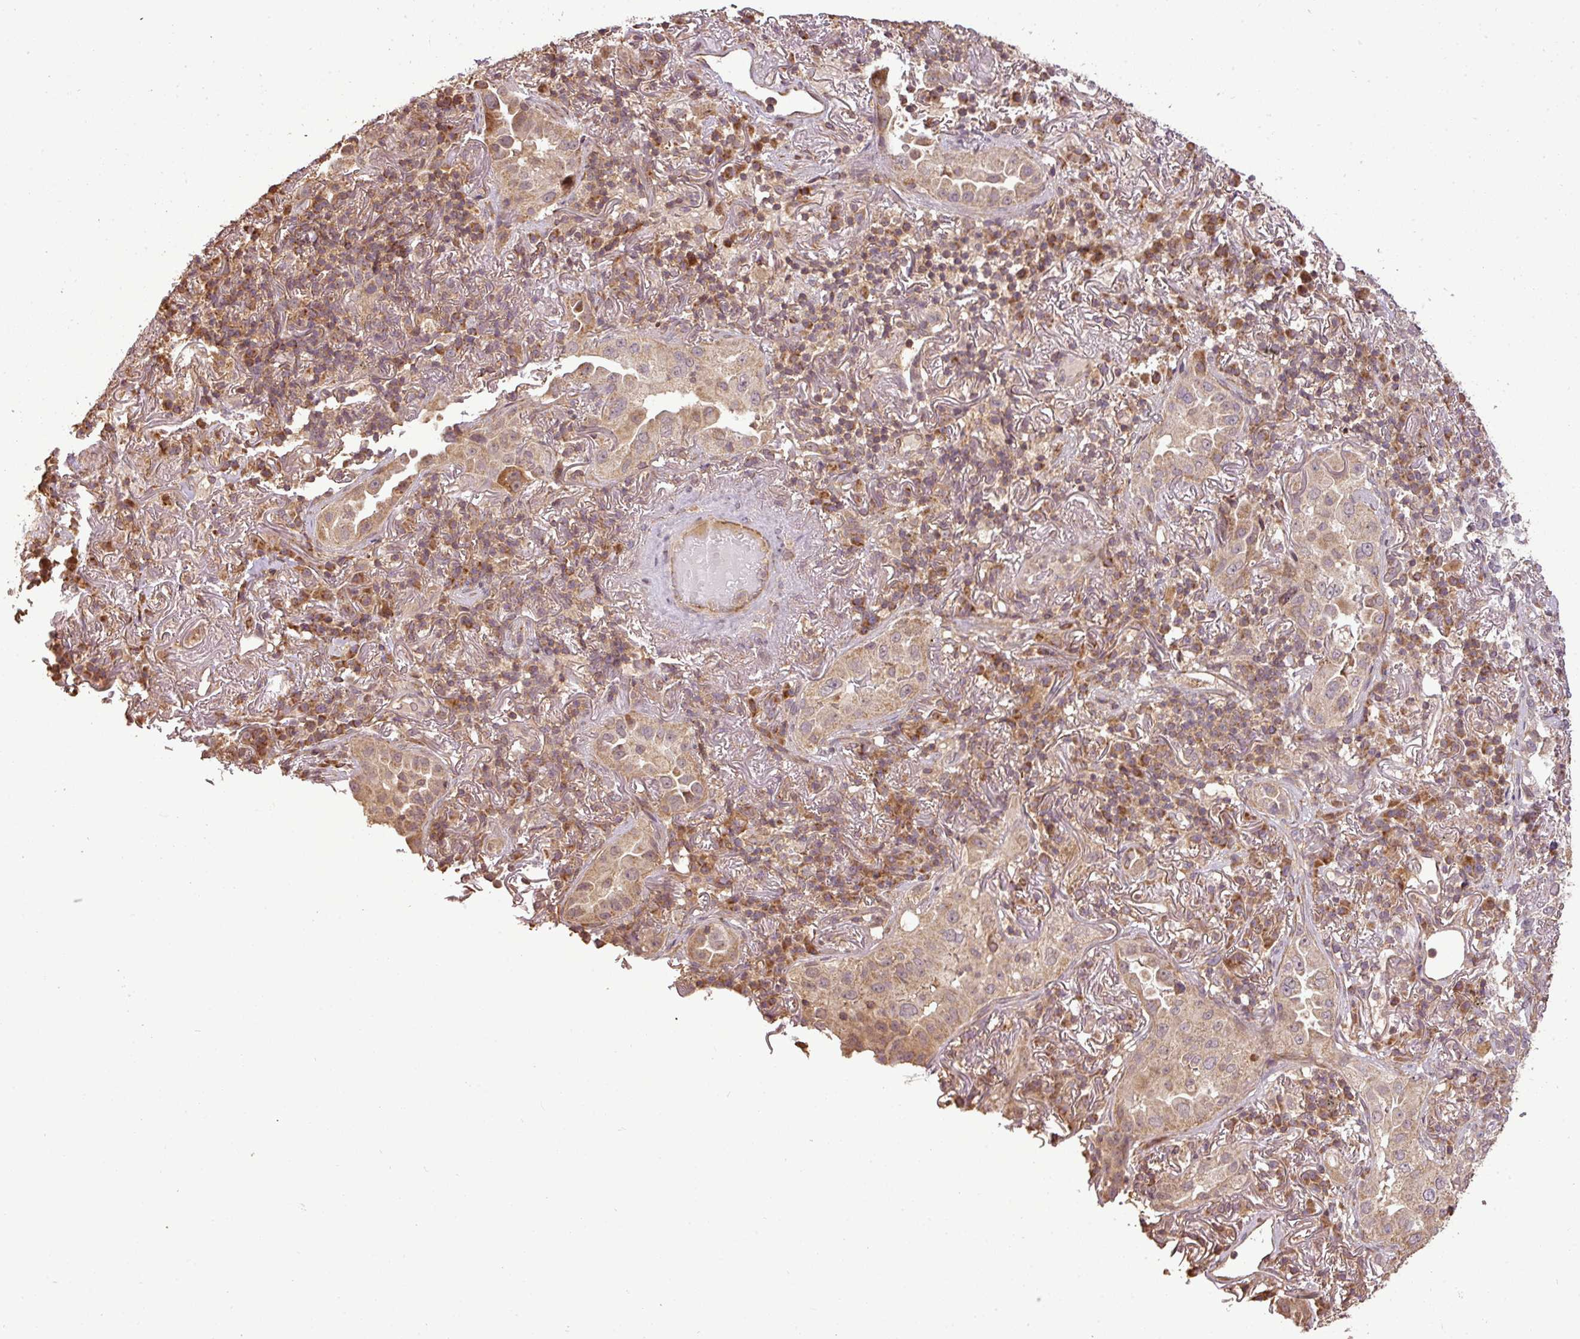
{"staining": {"intensity": "weak", "quantity": ">75%", "location": "cytoplasmic/membranous"}, "tissue": "lung cancer", "cell_type": "Tumor cells", "image_type": "cancer", "snomed": [{"axis": "morphology", "description": "Adenocarcinoma, NOS"}, {"axis": "topography", "description": "Lung"}], "caption": "A micrograph showing weak cytoplasmic/membranous staining in about >75% of tumor cells in adenocarcinoma (lung), as visualized by brown immunohistochemical staining.", "gene": "FAIM", "patient": {"sex": "female", "age": 69}}